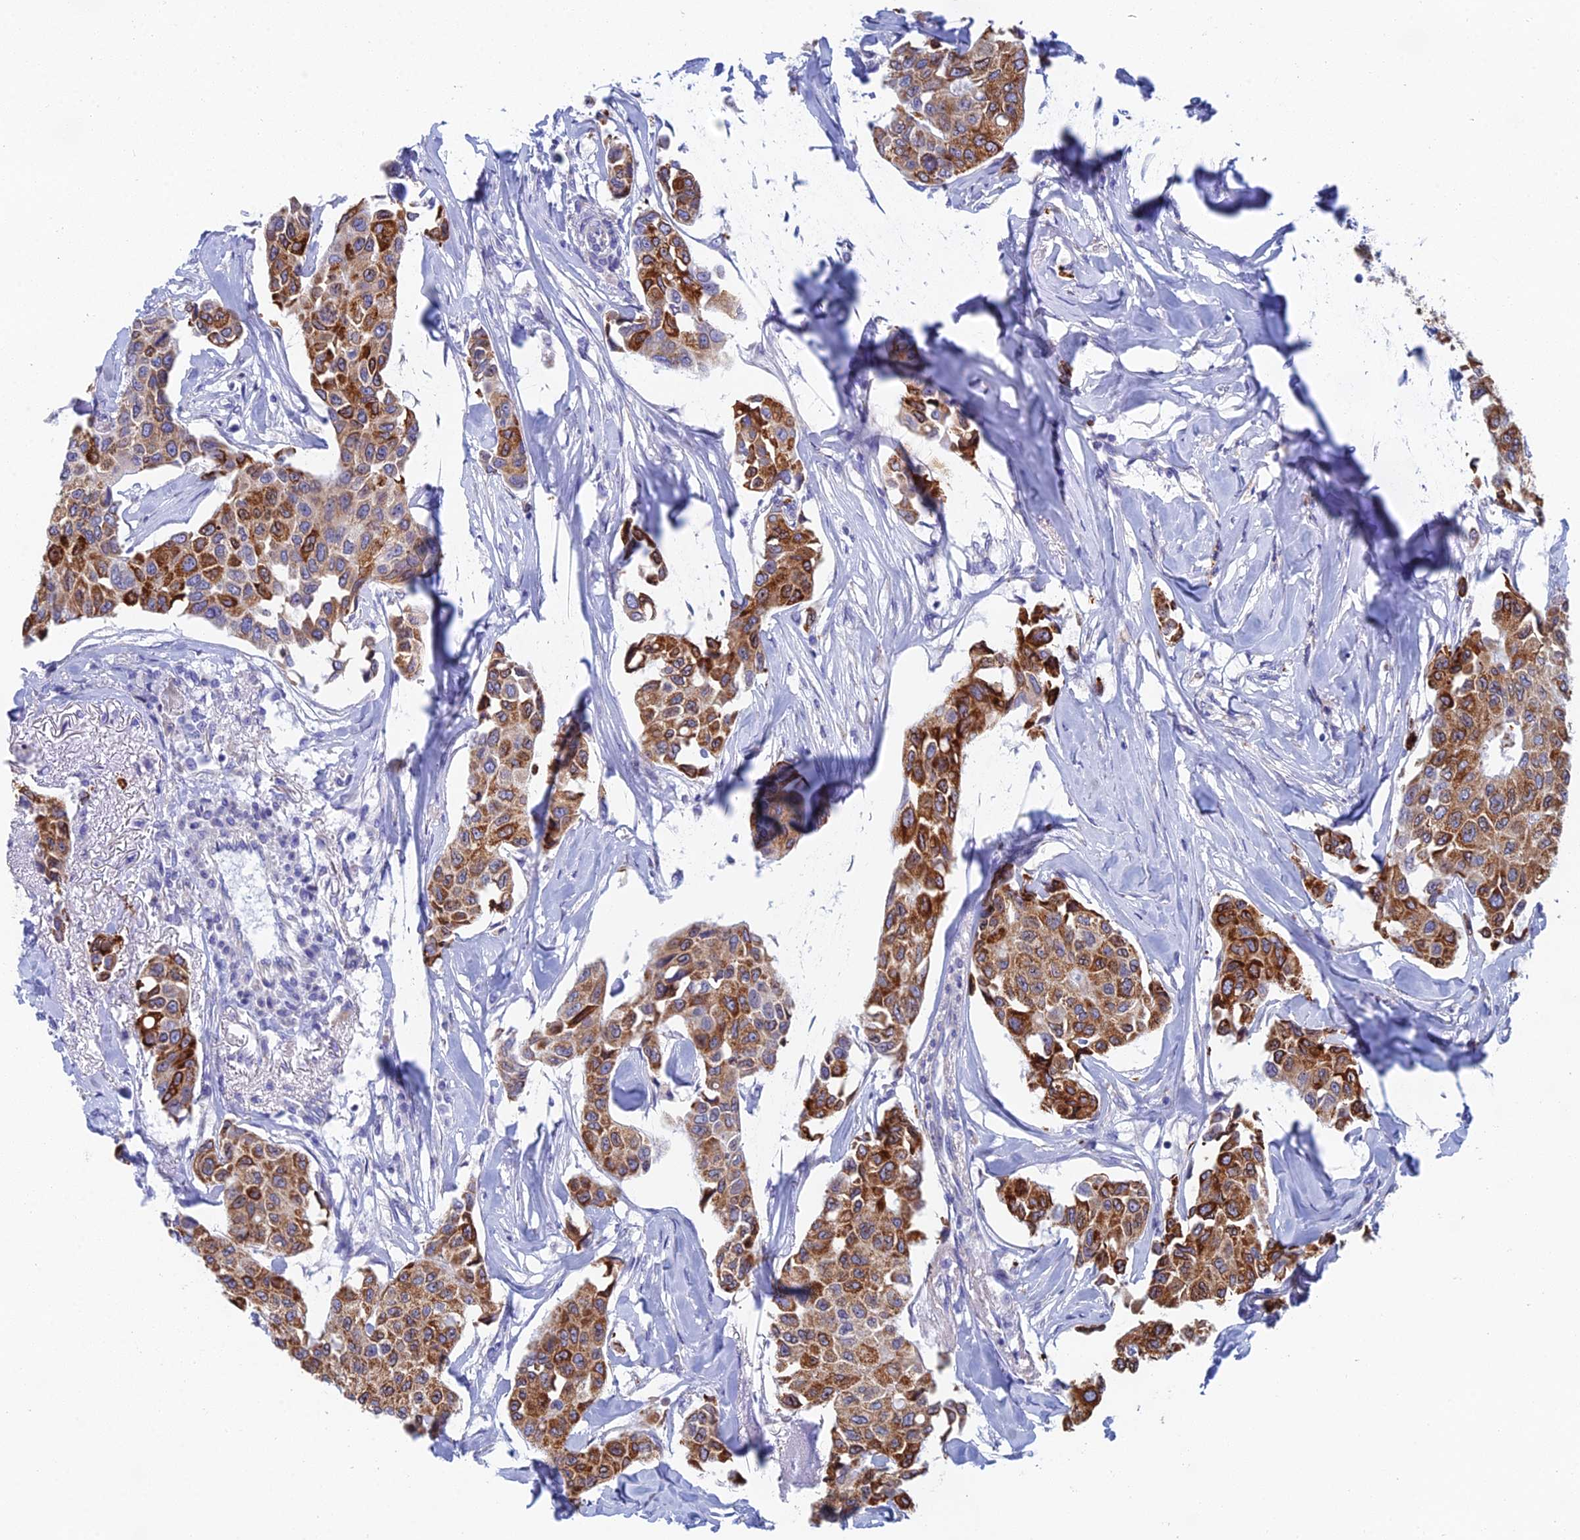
{"staining": {"intensity": "strong", "quantity": "25%-75%", "location": "cytoplasmic/membranous"}, "tissue": "breast cancer", "cell_type": "Tumor cells", "image_type": "cancer", "snomed": [{"axis": "morphology", "description": "Duct carcinoma"}, {"axis": "topography", "description": "Breast"}], "caption": "Protein staining shows strong cytoplasmic/membranous expression in approximately 25%-75% of tumor cells in breast infiltrating ductal carcinoma. The staining was performed using DAB (3,3'-diaminobenzidine), with brown indicating positive protein expression. Nuclei are stained blue with hematoxylin.", "gene": "CFAP210", "patient": {"sex": "female", "age": 80}}